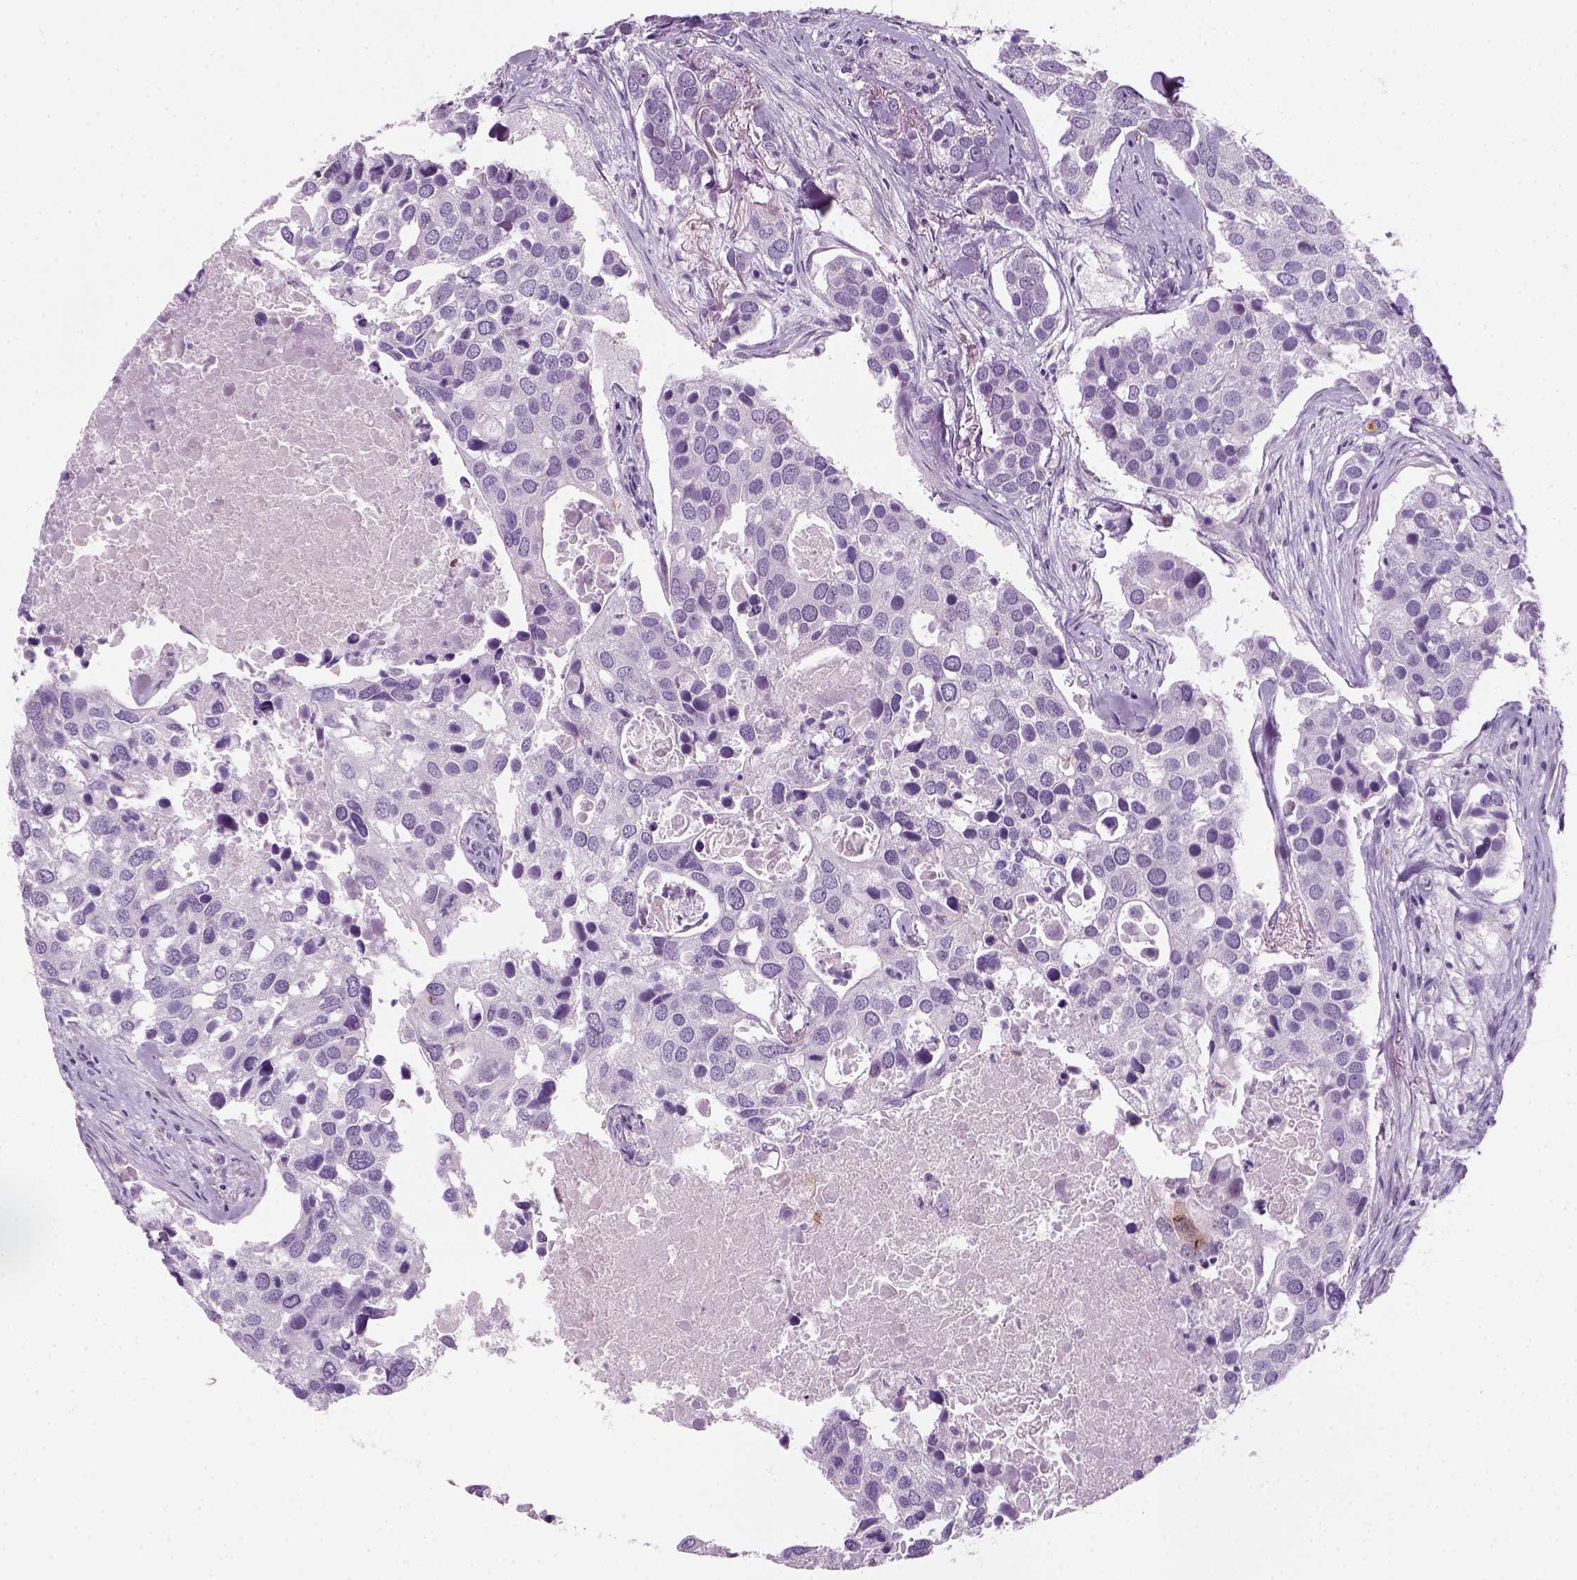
{"staining": {"intensity": "negative", "quantity": "none", "location": "none"}, "tissue": "breast cancer", "cell_type": "Tumor cells", "image_type": "cancer", "snomed": [{"axis": "morphology", "description": "Duct carcinoma"}, {"axis": "topography", "description": "Breast"}], "caption": "A photomicrograph of human breast cancer is negative for staining in tumor cells. (DAB immunohistochemistry visualized using brightfield microscopy, high magnification).", "gene": "IL4", "patient": {"sex": "female", "age": 83}}